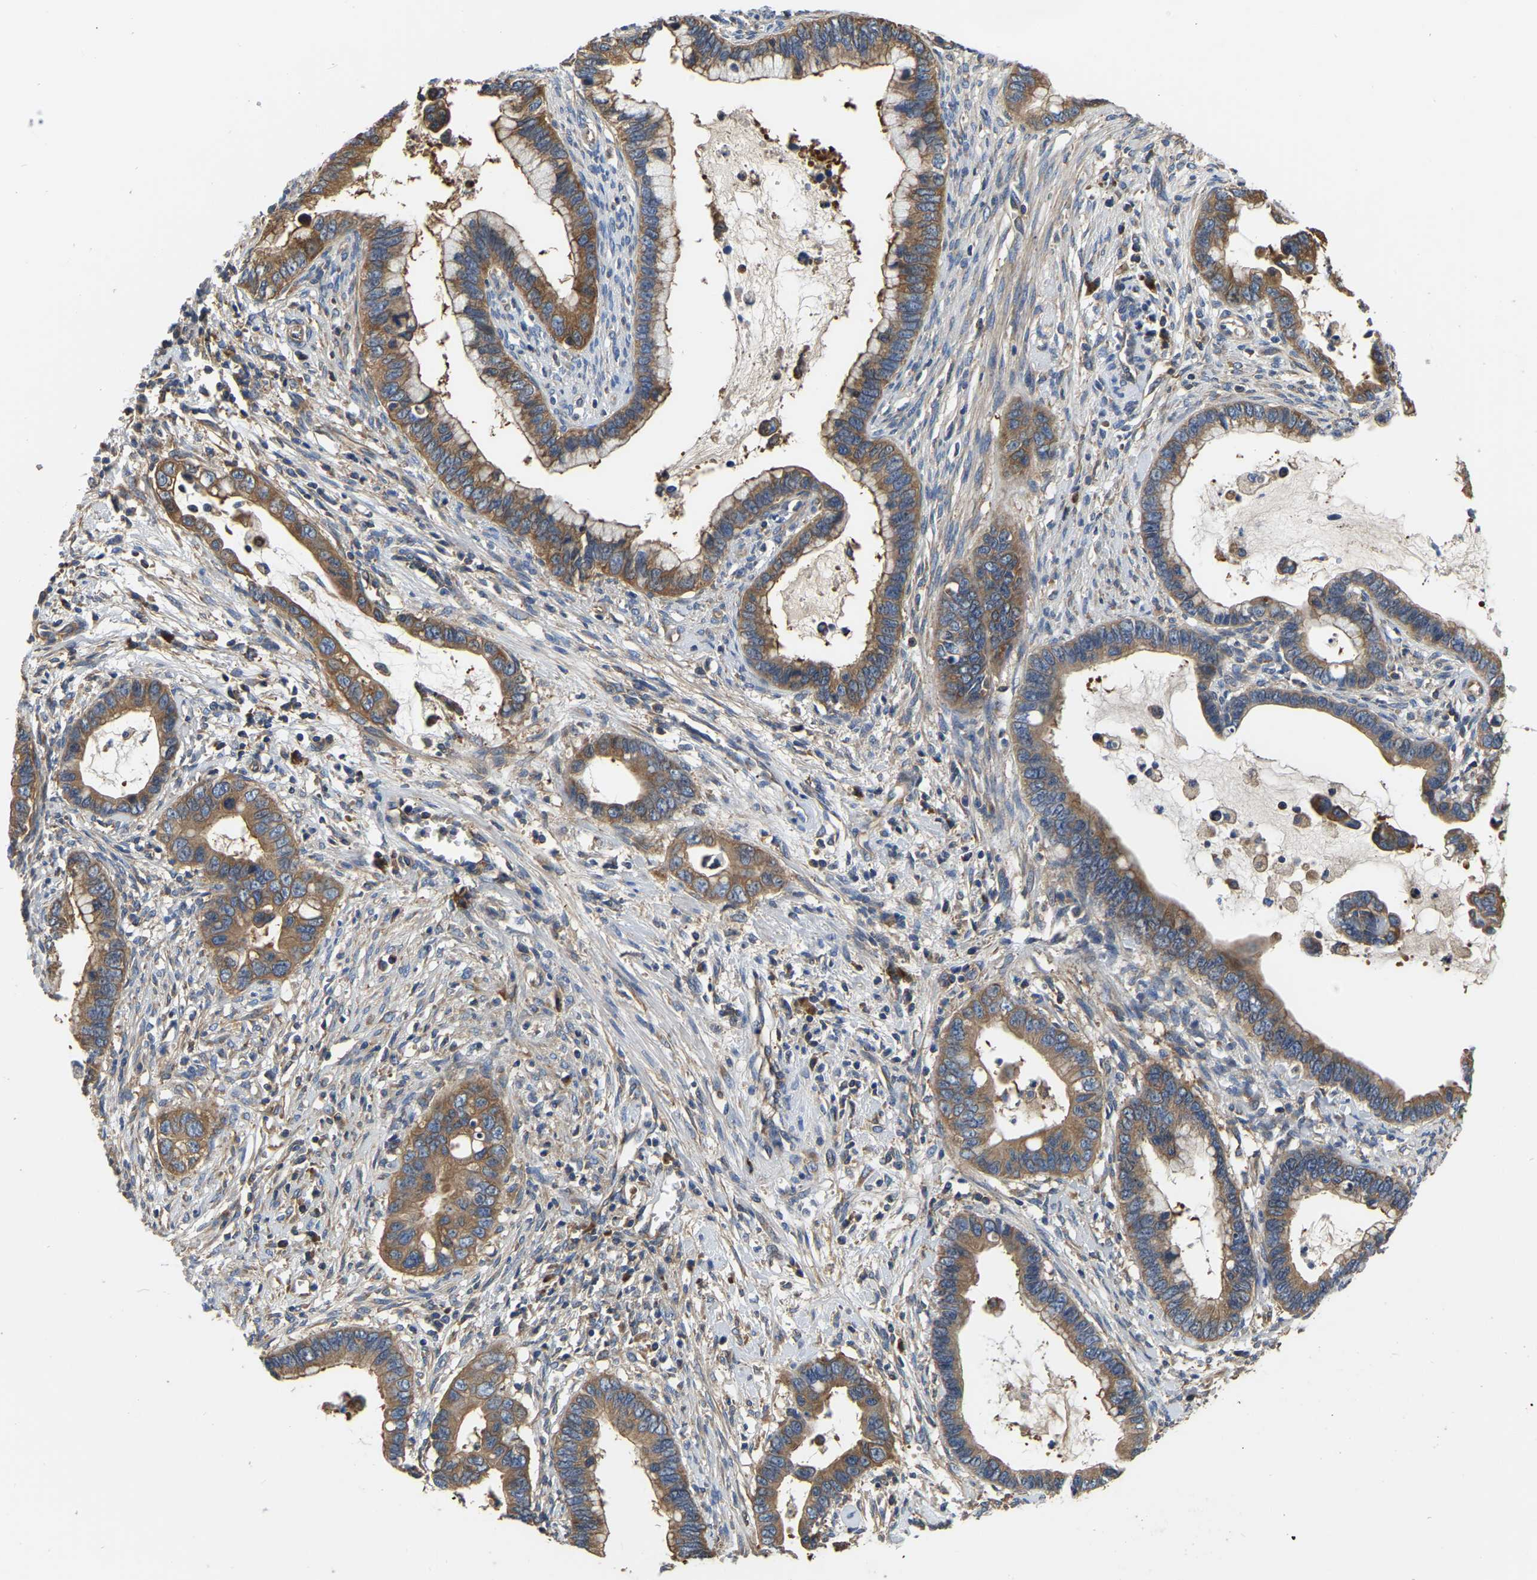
{"staining": {"intensity": "moderate", "quantity": ">75%", "location": "cytoplasmic/membranous"}, "tissue": "cervical cancer", "cell_type": "Tumor cells", "image_type": "cancer", "snomed": [{"axis": "morphology", "description": "Adenocarcinoma, NOS"}, {"axis": "topography", "description": "Cervix"}], "caption": "An image of human adenocarcinoma (cervical) stained for a protein demonstrates moderate cytoplasmic/membranous brown staining in tumor cells. (brown staining indicates protein expression, while blue staining denotes nuclei).", "gene": "GARS1", "patient": {"sex": "female", "age": 44}}